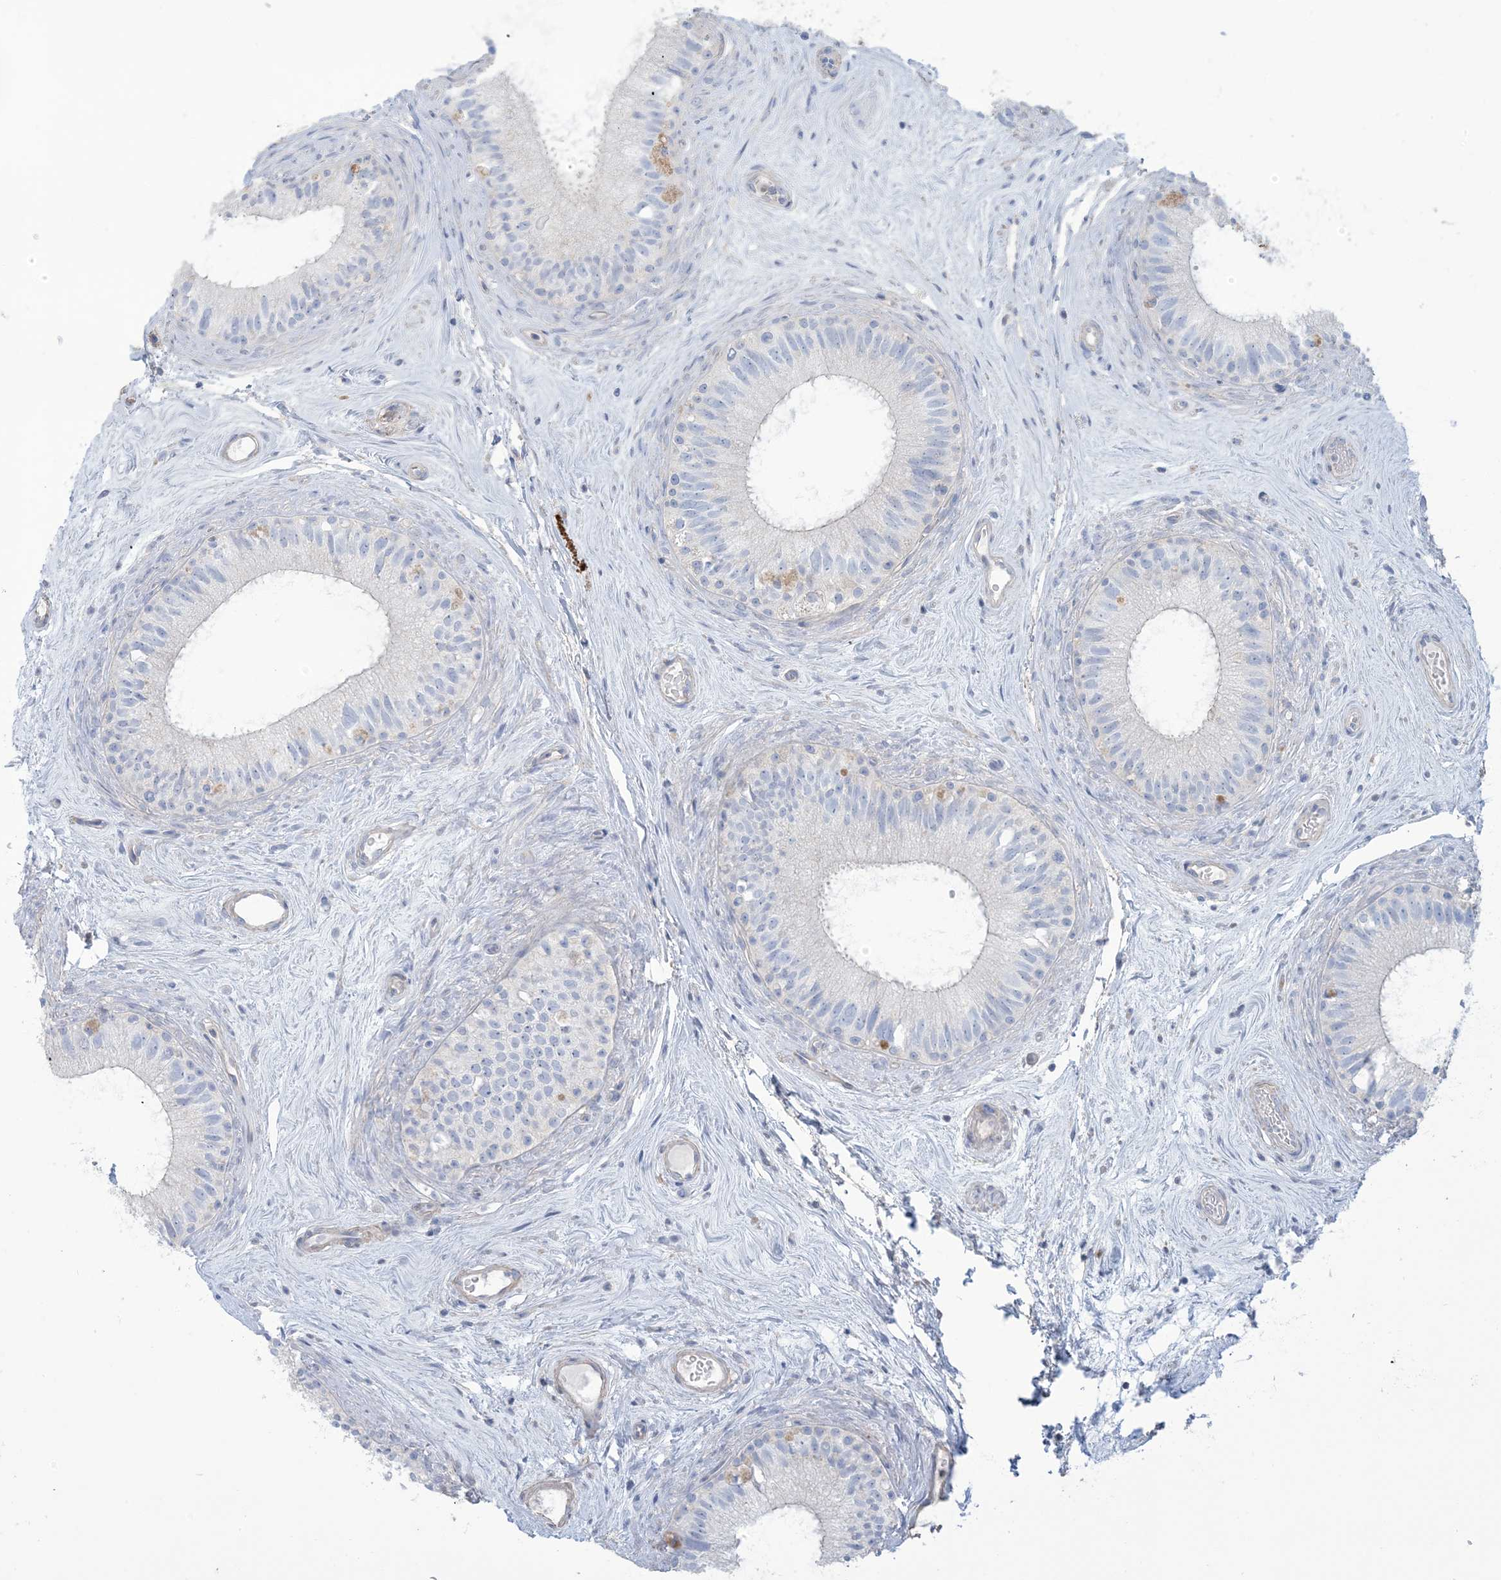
{"staining": {"intensity": "negative", "quantity": "none", "location": "none"}, "tissue": "epididymis", "cell_type": "Glandular cells", "image_type": "normal", "snomed": [{"axis": "morphology", "description": "Normal tissue, NOS"}, {"axis": "topography", "description": "Epididymis"}], "caption": "Human epididymis stained for a protein using IHC reveals no expression in glandular cells.", "gene": "MTHFD2L", "patient": {"sex": "male", "age": 71}}